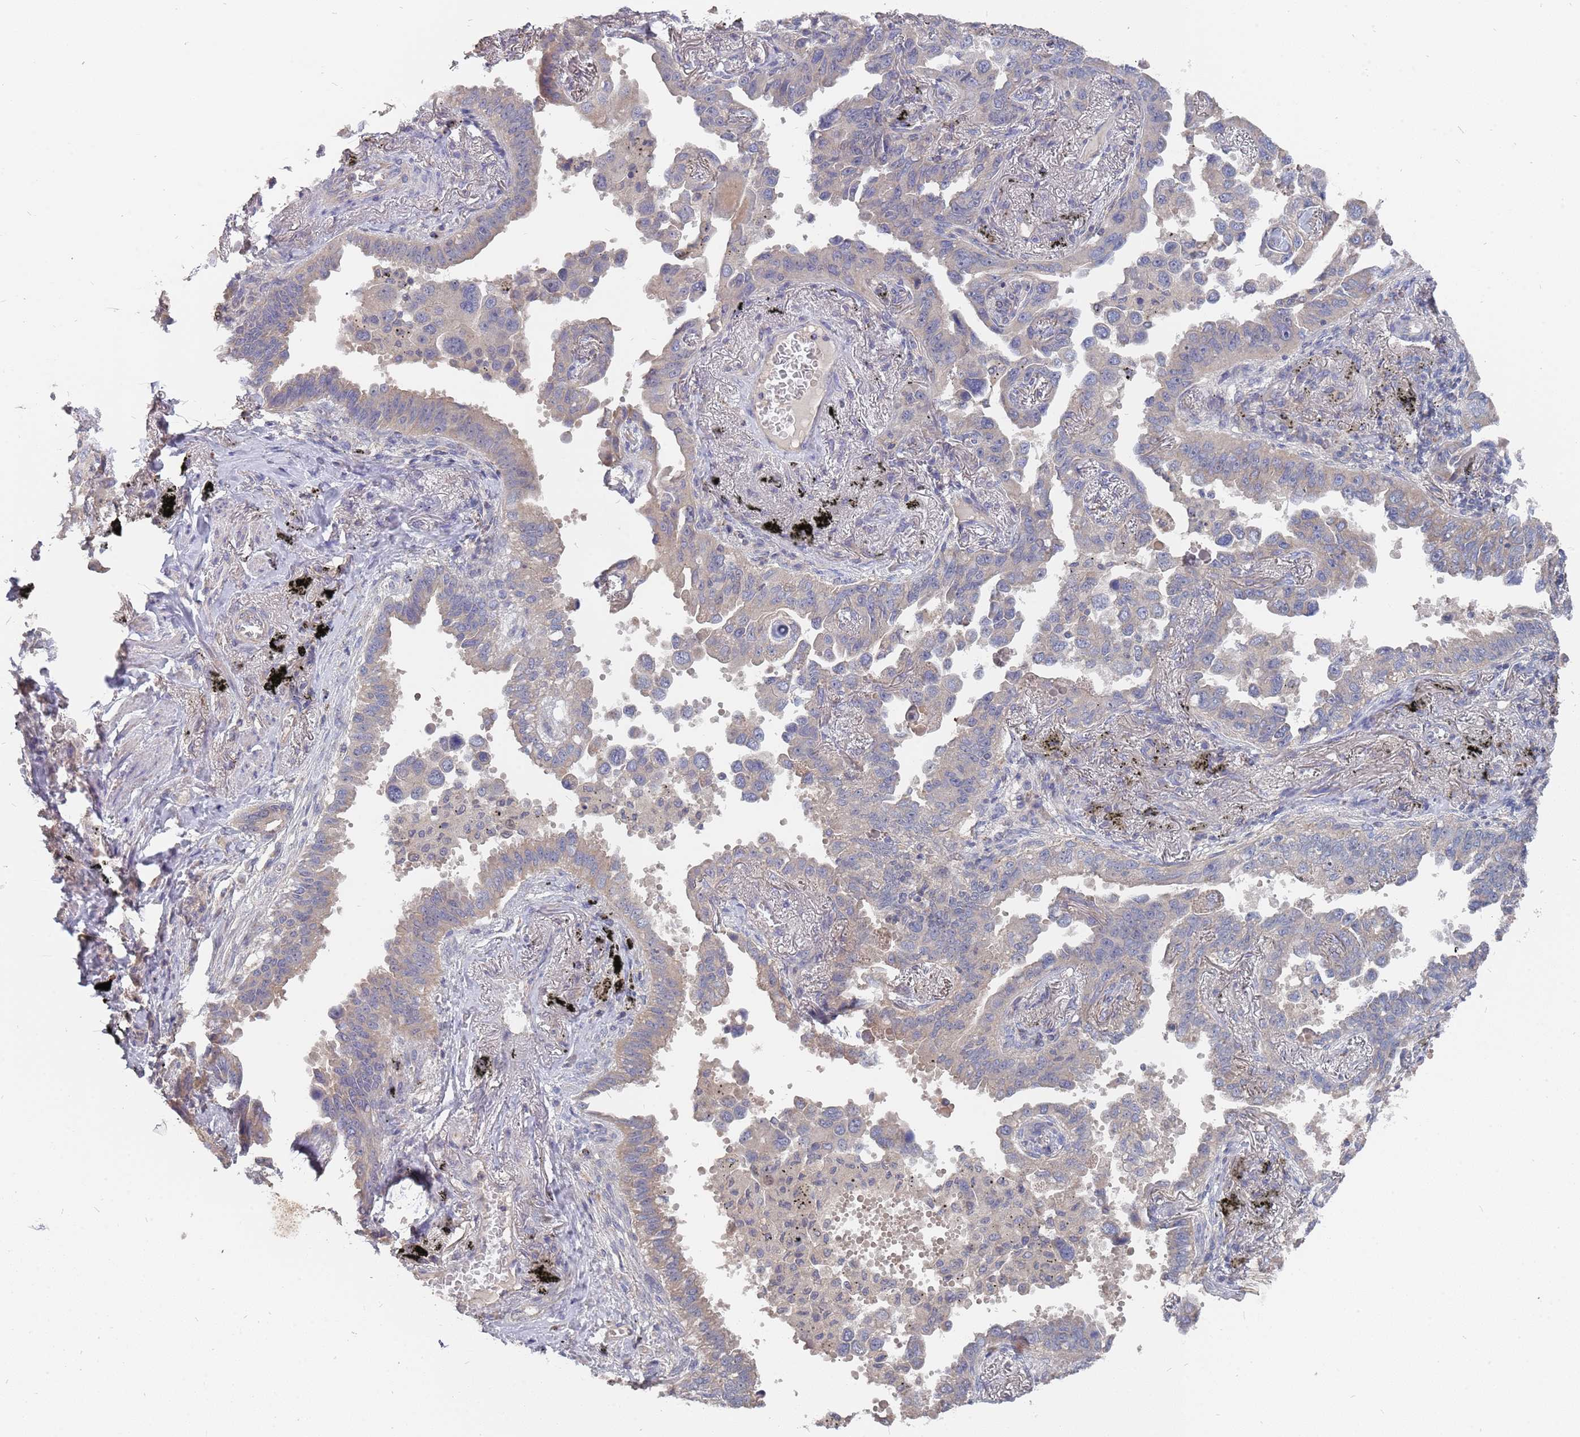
{"staining": {"intensity": "negative", "quantity": "none", "location": "none"}, "tissue": "lung cancer", "cell_type": "Tumor cells", "image_type": "cancer", "snomed": [{"axis": "morphology", "description": "Adenocarcinoma, NOS"}, {"axis": "topography", "description": "Lung"}], "caption": "Immunohistochemistry of lung adenocarcinoma shows no staining in tumor cells. (Brightfield microscopy of DAB (3,3'-diaminobenzidine) IHC at high magnification).", "gene": "TCEANC2", "patient": {"sex": "male", "age": 67}}